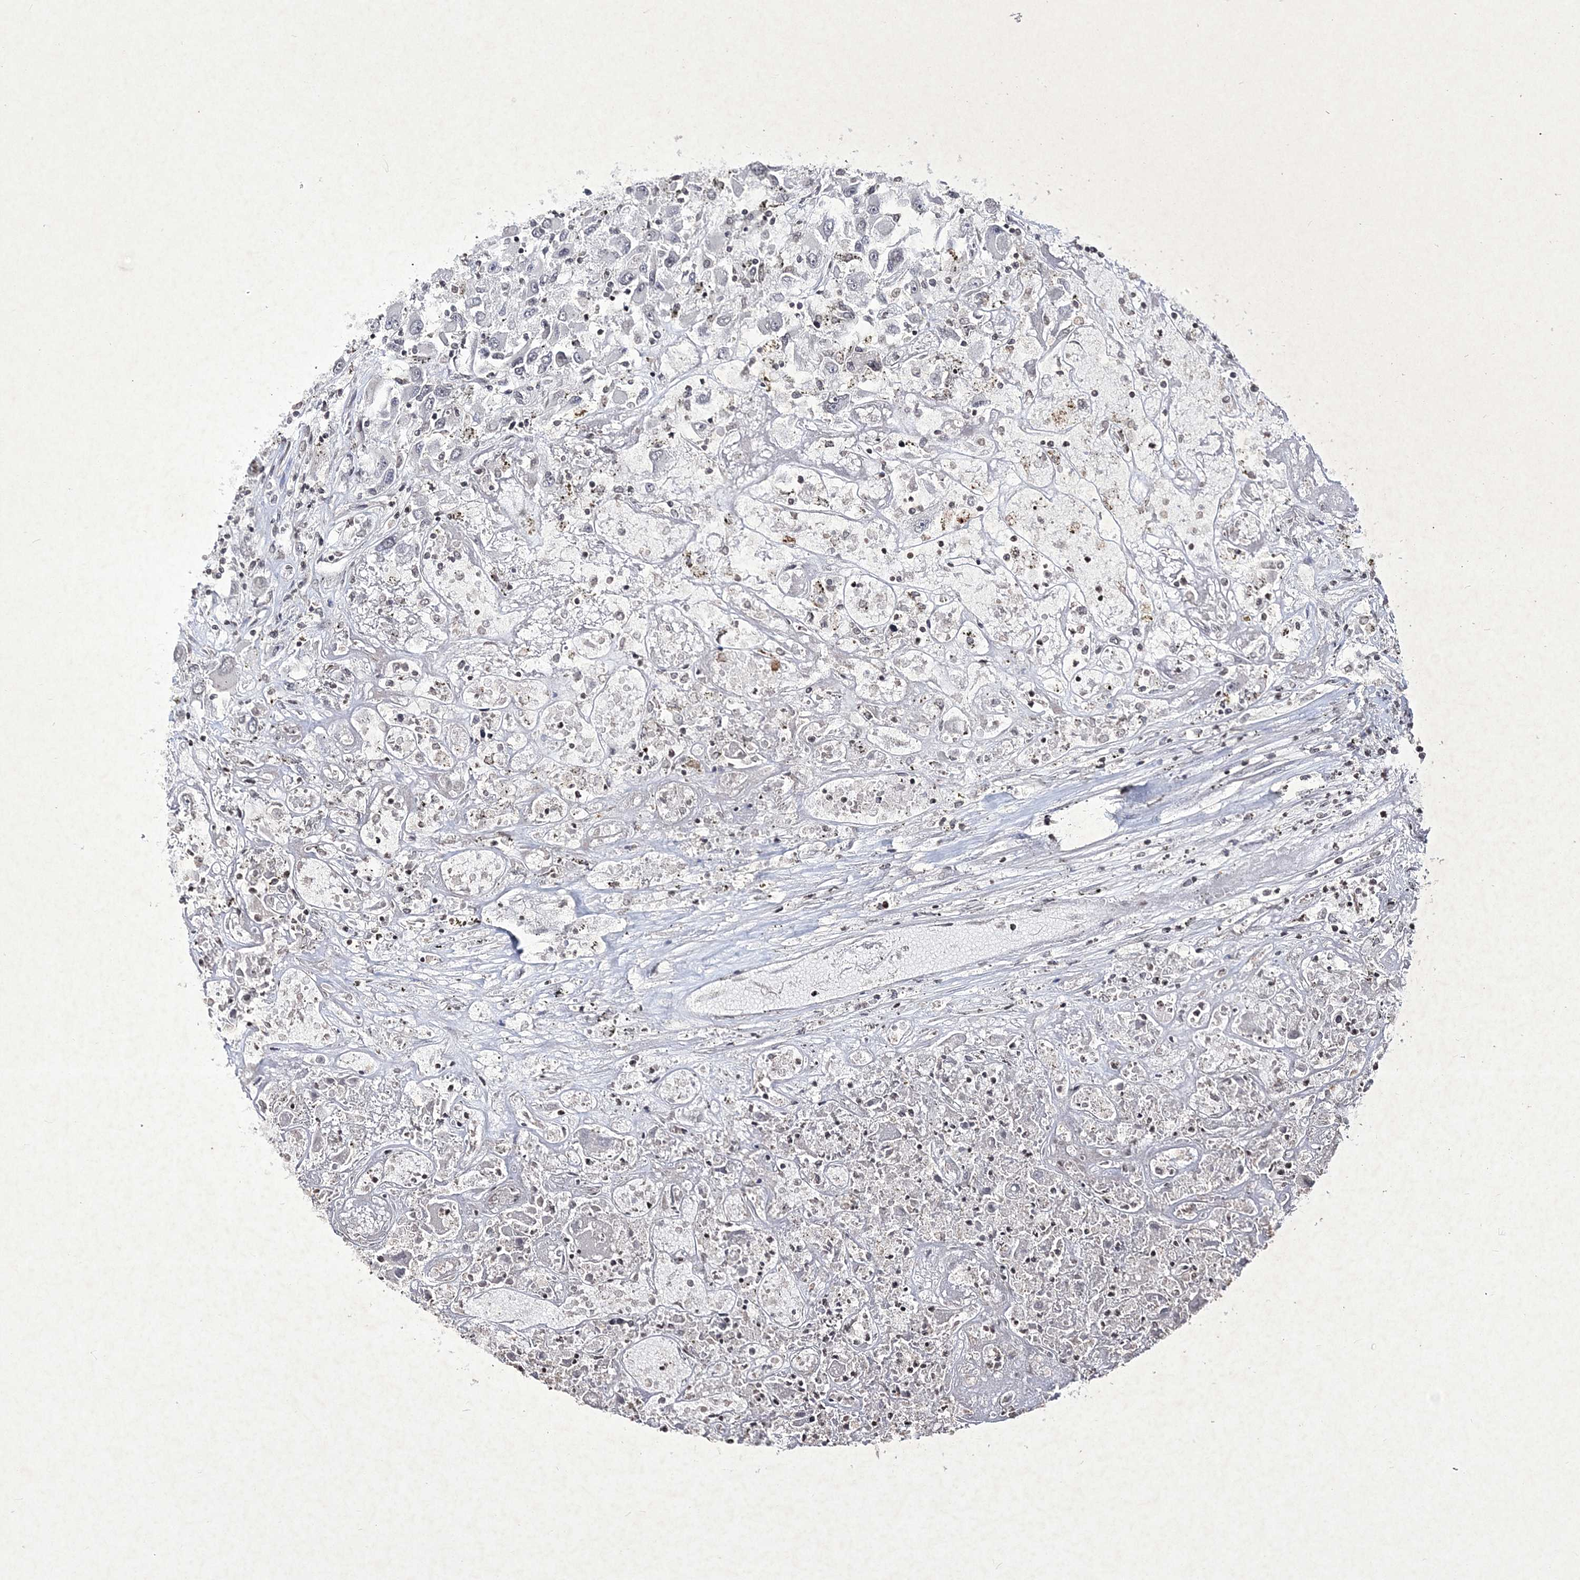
{"staining": {"intensity": "negative", "quantity": "none", "location": "none"}, "tissue": "renal cancer", "cell_type": "Tumor cells", "image_type": "cancer", "snomed": [{"axis": "morphology", "description": "Adenocarcinoma, NOS"}, {"axis": "topography", "description": "Kidney"}], "caption": "High power microscopy histopathology image of an IHC image of renal cancer, revealing no significant staining in tumor cells. (Stains: DAB immunohistochemistry (IHC) with hematoxylin counter stain, Microscopy: brightfield microscopy at high magnification).", "gene": "SOWAHB", "patient": {"sex": "female", "age": 52}}